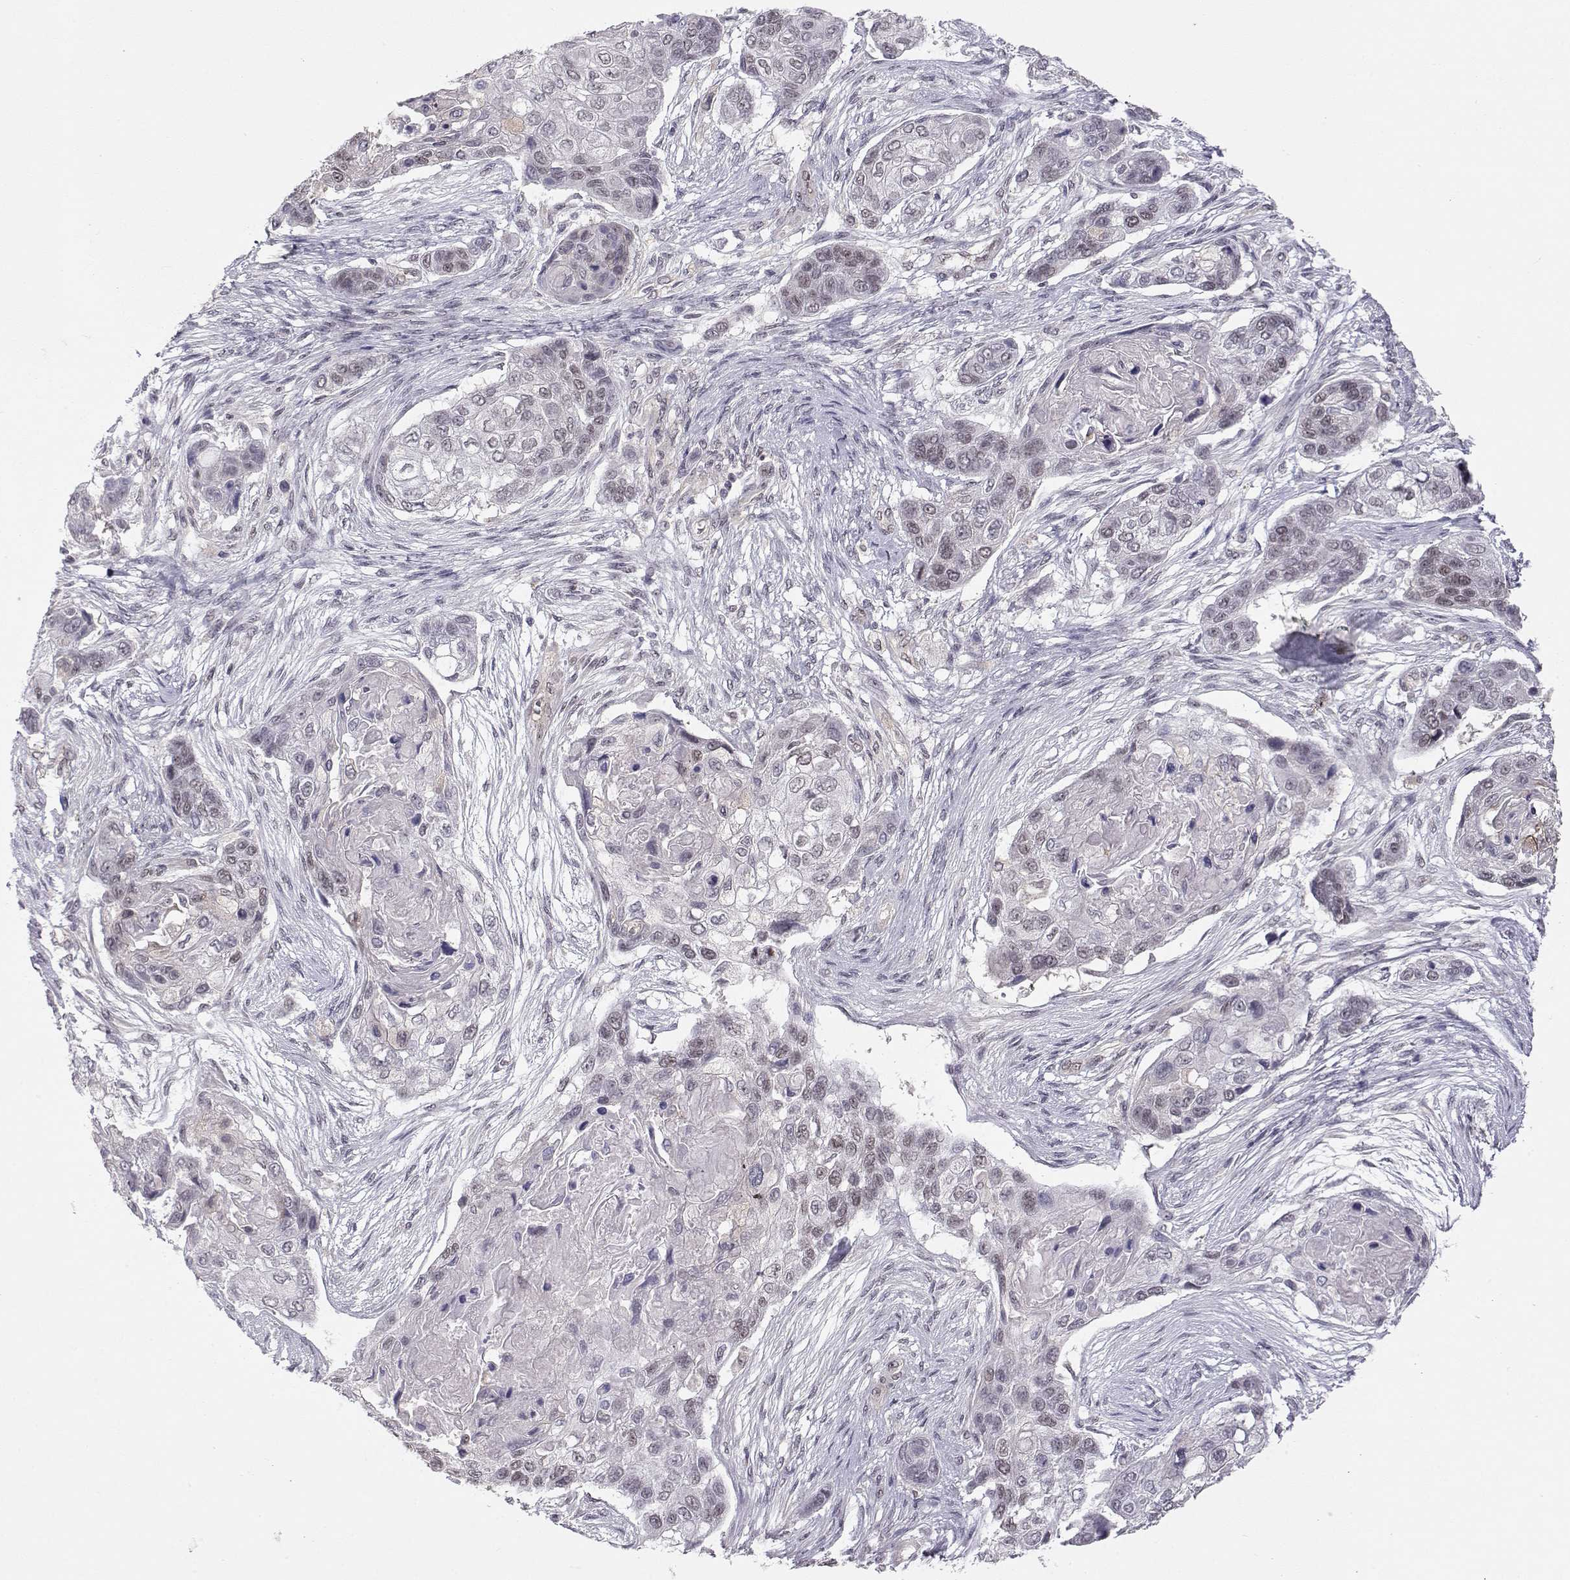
{"staining": {"intensity": "negative", "quantity": "none", "location": "none"}, "tissue": "lung cancer", "cell_type": "Tumor cells", "image_type": "cancer", "snomed": [{"axis": "morphology", "description": "Squamous cell carcinoma, NOS"}, {"axis": "topography", "description": "Lung"}], "caption": "Micrograph shows no protein positivity in tumor cells of lung cancer (squamous cell carcinoma) tissue.", "gene": "KIF13B", "patient": {"sex": "male", "age": 69}}